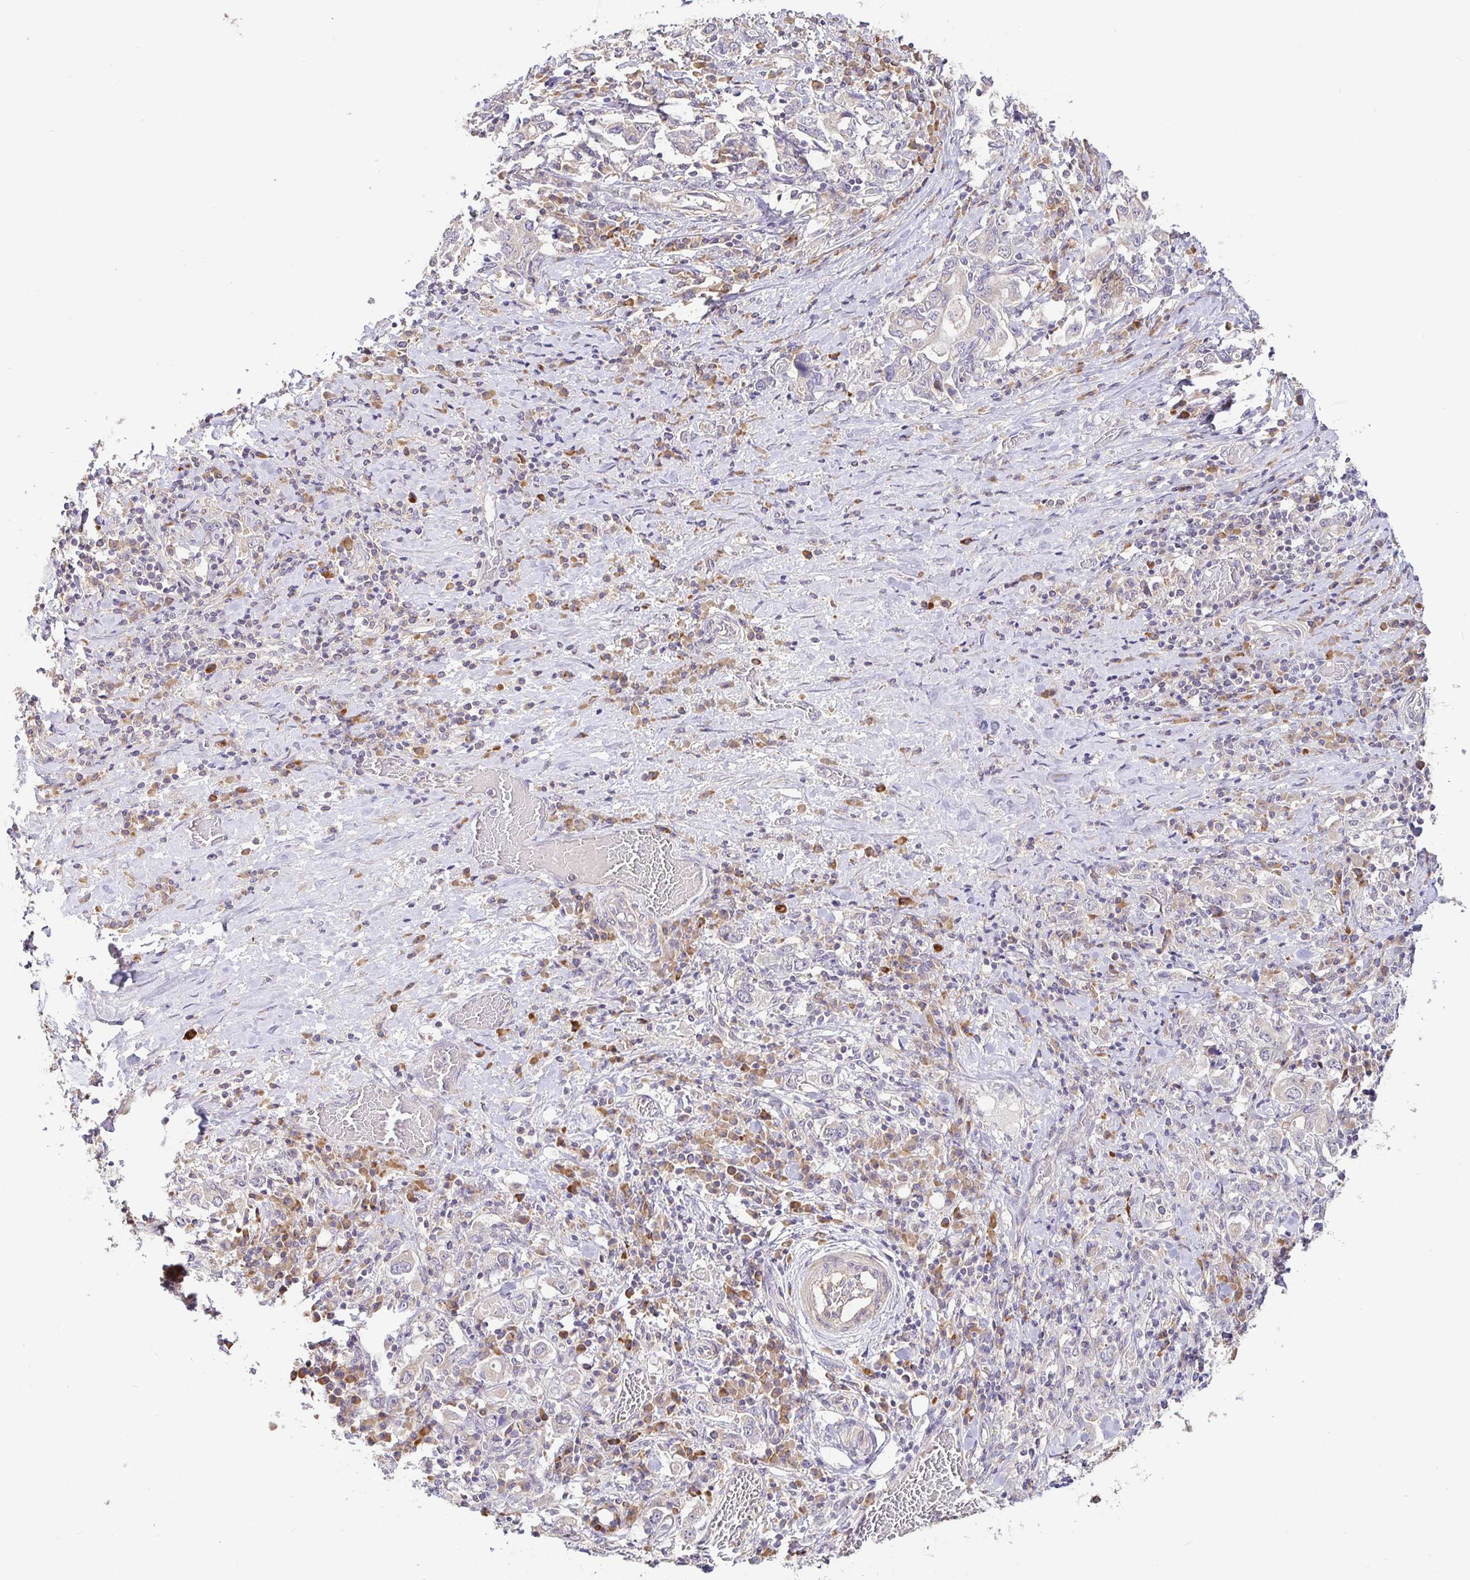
{"staining": {"intensity": "negative", "quantity": "none", "location": "none"}, "tissue": "stomach cancer", "cell_type": "Tumor cells", "image_type": "cancer", "snomed": [{"axis": "morphology", "description": "Adenocarcinoma, NOS"}, {"axis": "topography", "description": "Stomach, upper"}, {"axis": "topography", "description": "Stomach"}], "caption": "Human adenocarcinoma (stomach) stained for a protein using IHC demonstrates no expression in tumor cells.", "gene": "ZDHHC11", "patient": {"sex": "male", "age": 62}}